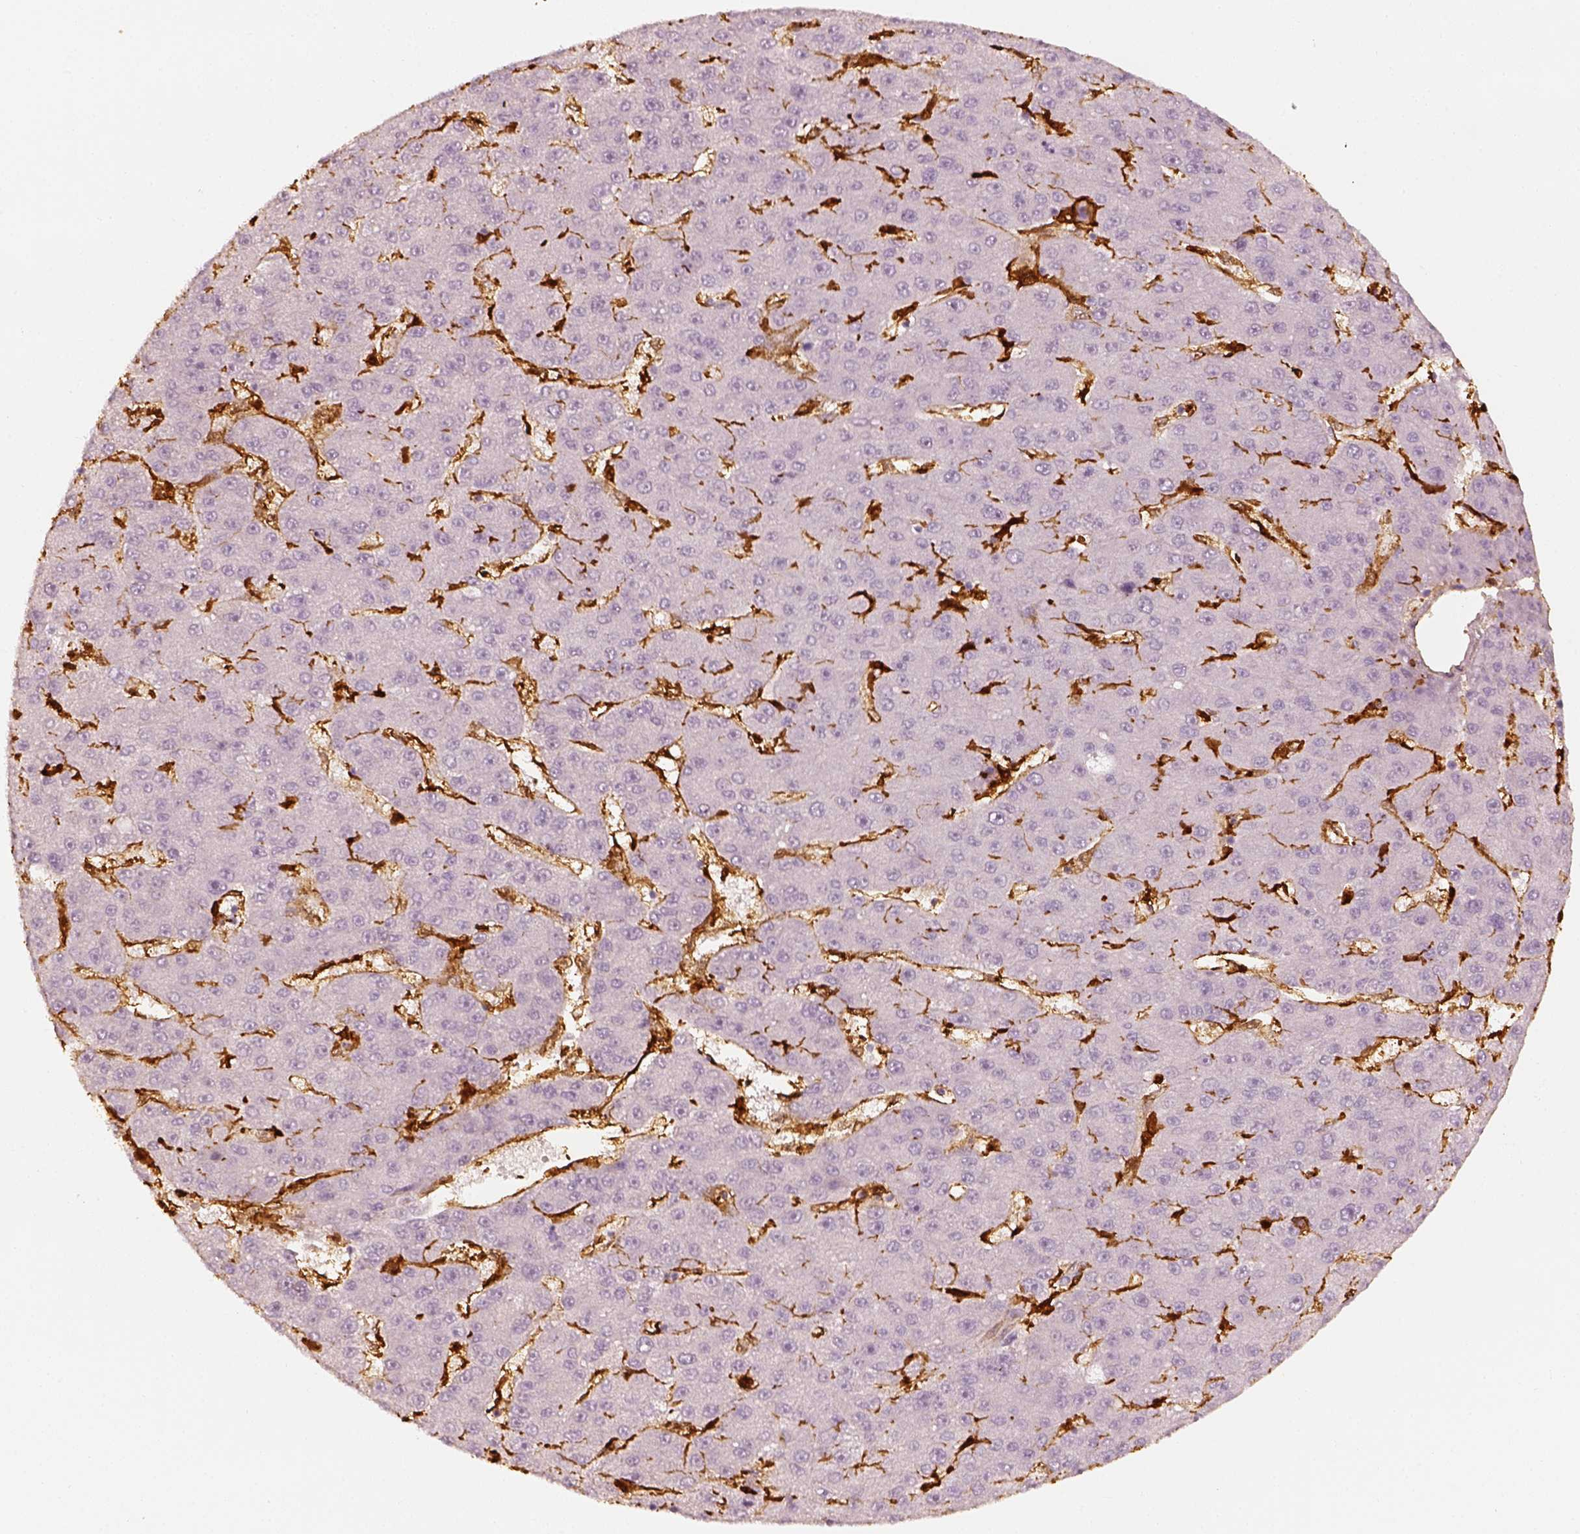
{"staining": {"intensity": "negative", "quantity": "none", "location": "none"}, "tissue": "liver cancer", "cell_type": "Tumor cells", "image_type": "cancer", "snomed": [{"axis": "morphology", "description": "Carcinoma, Hepatocellular, NOS"}, {"axis": "topography", "description": "Liver"}], "caption": "DAB (3,3'-diaminobenzidine) immunohistochemical staining of human liver hepatocellular carcinoma exhibits no significant expression in tumor cells.", "gene": "FSCN1", "patient": {"sex": "male", "age": 67}}